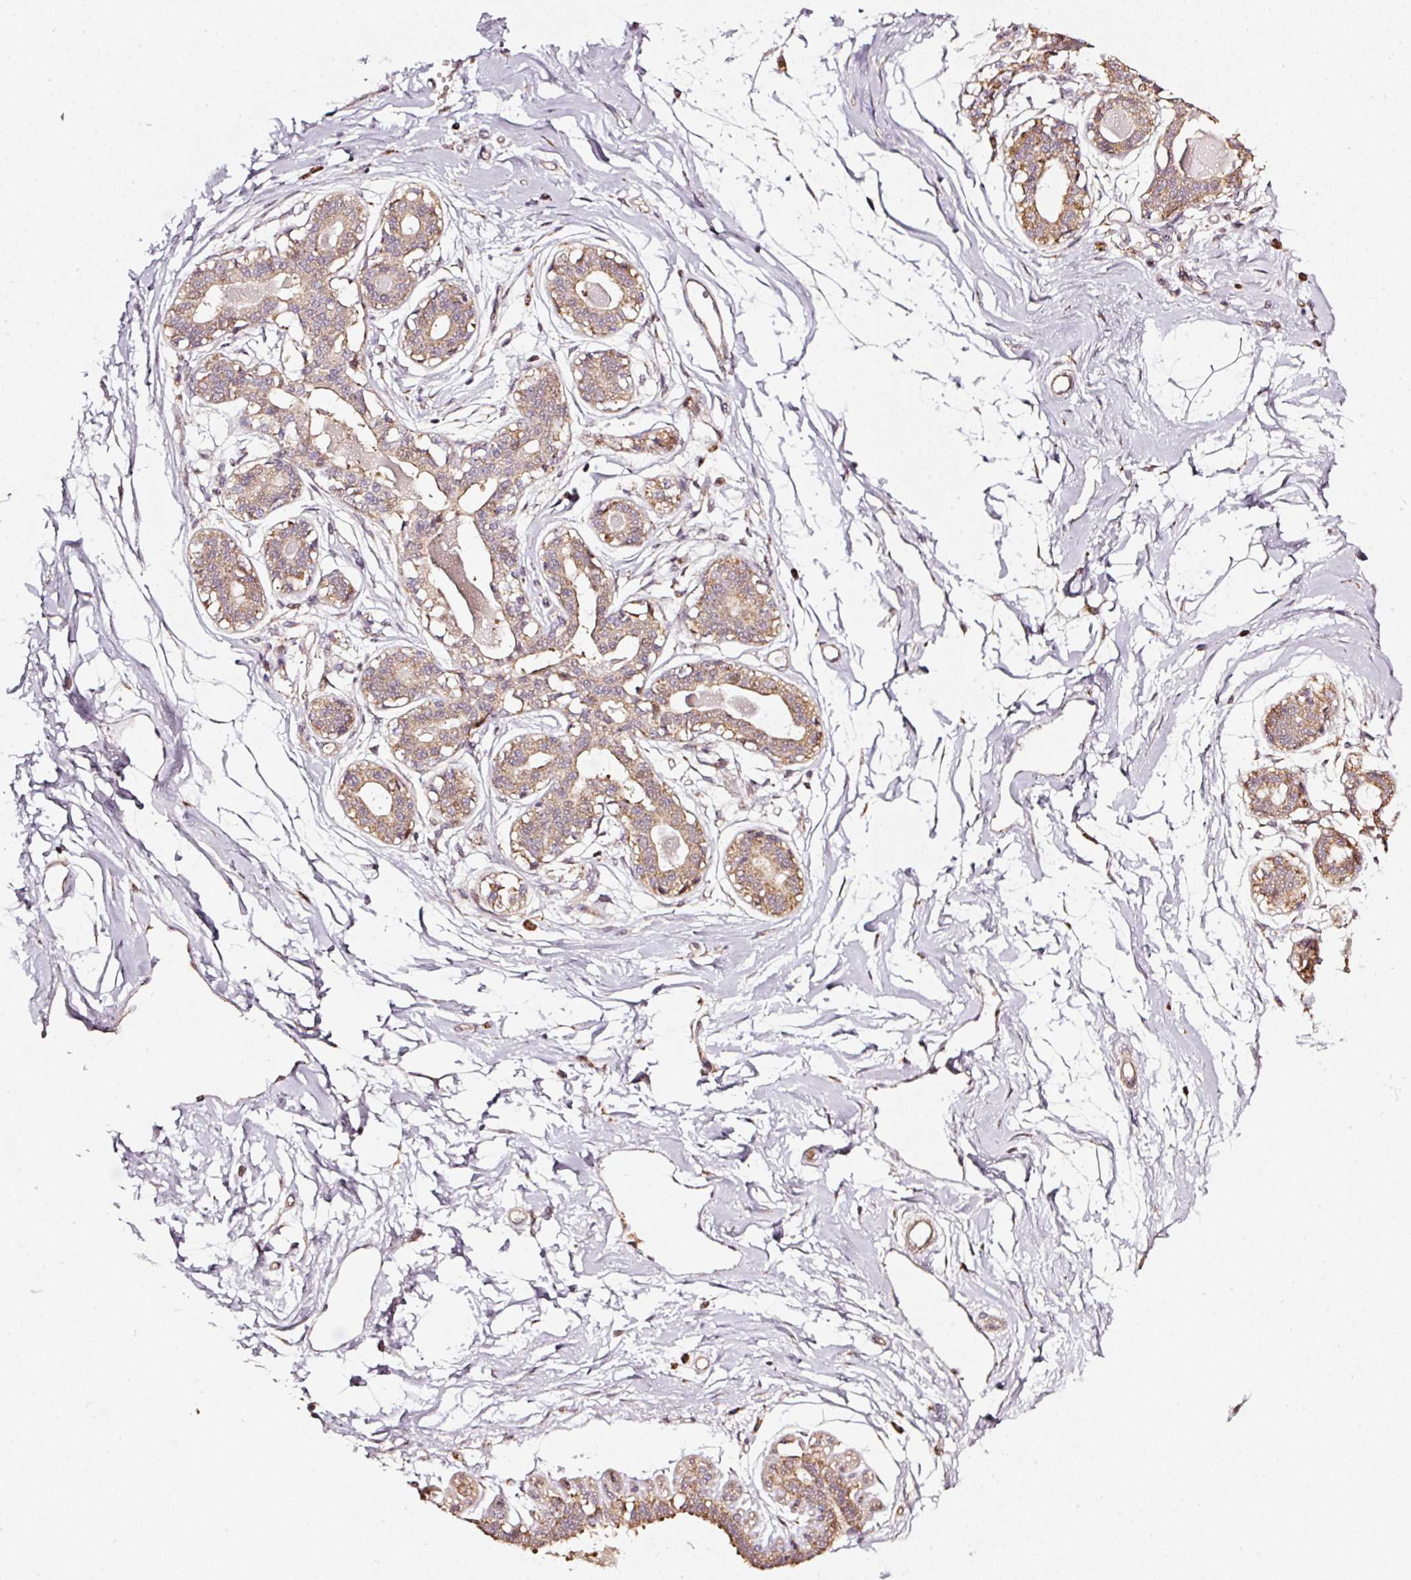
{"staining": {"intensity": "negative", "quantity": "none", "location": "none"}, "tissue": "breast", "cell_type": "Adipocytes", "image_type": "normal", "snomed": [{"axis": "morphology", "description": "Normal tissue, NOS"}, {"axis": "topography", "description": "Breast"}], "caption": "The photomicrograph demonstrates no significant positivity in adipocytes of breast. (DAB immunohistochemistry visualized using brightfield microscopy, high magnification).", "gene": "RAB35", "patient": {"sex": "female", "age": 45}}